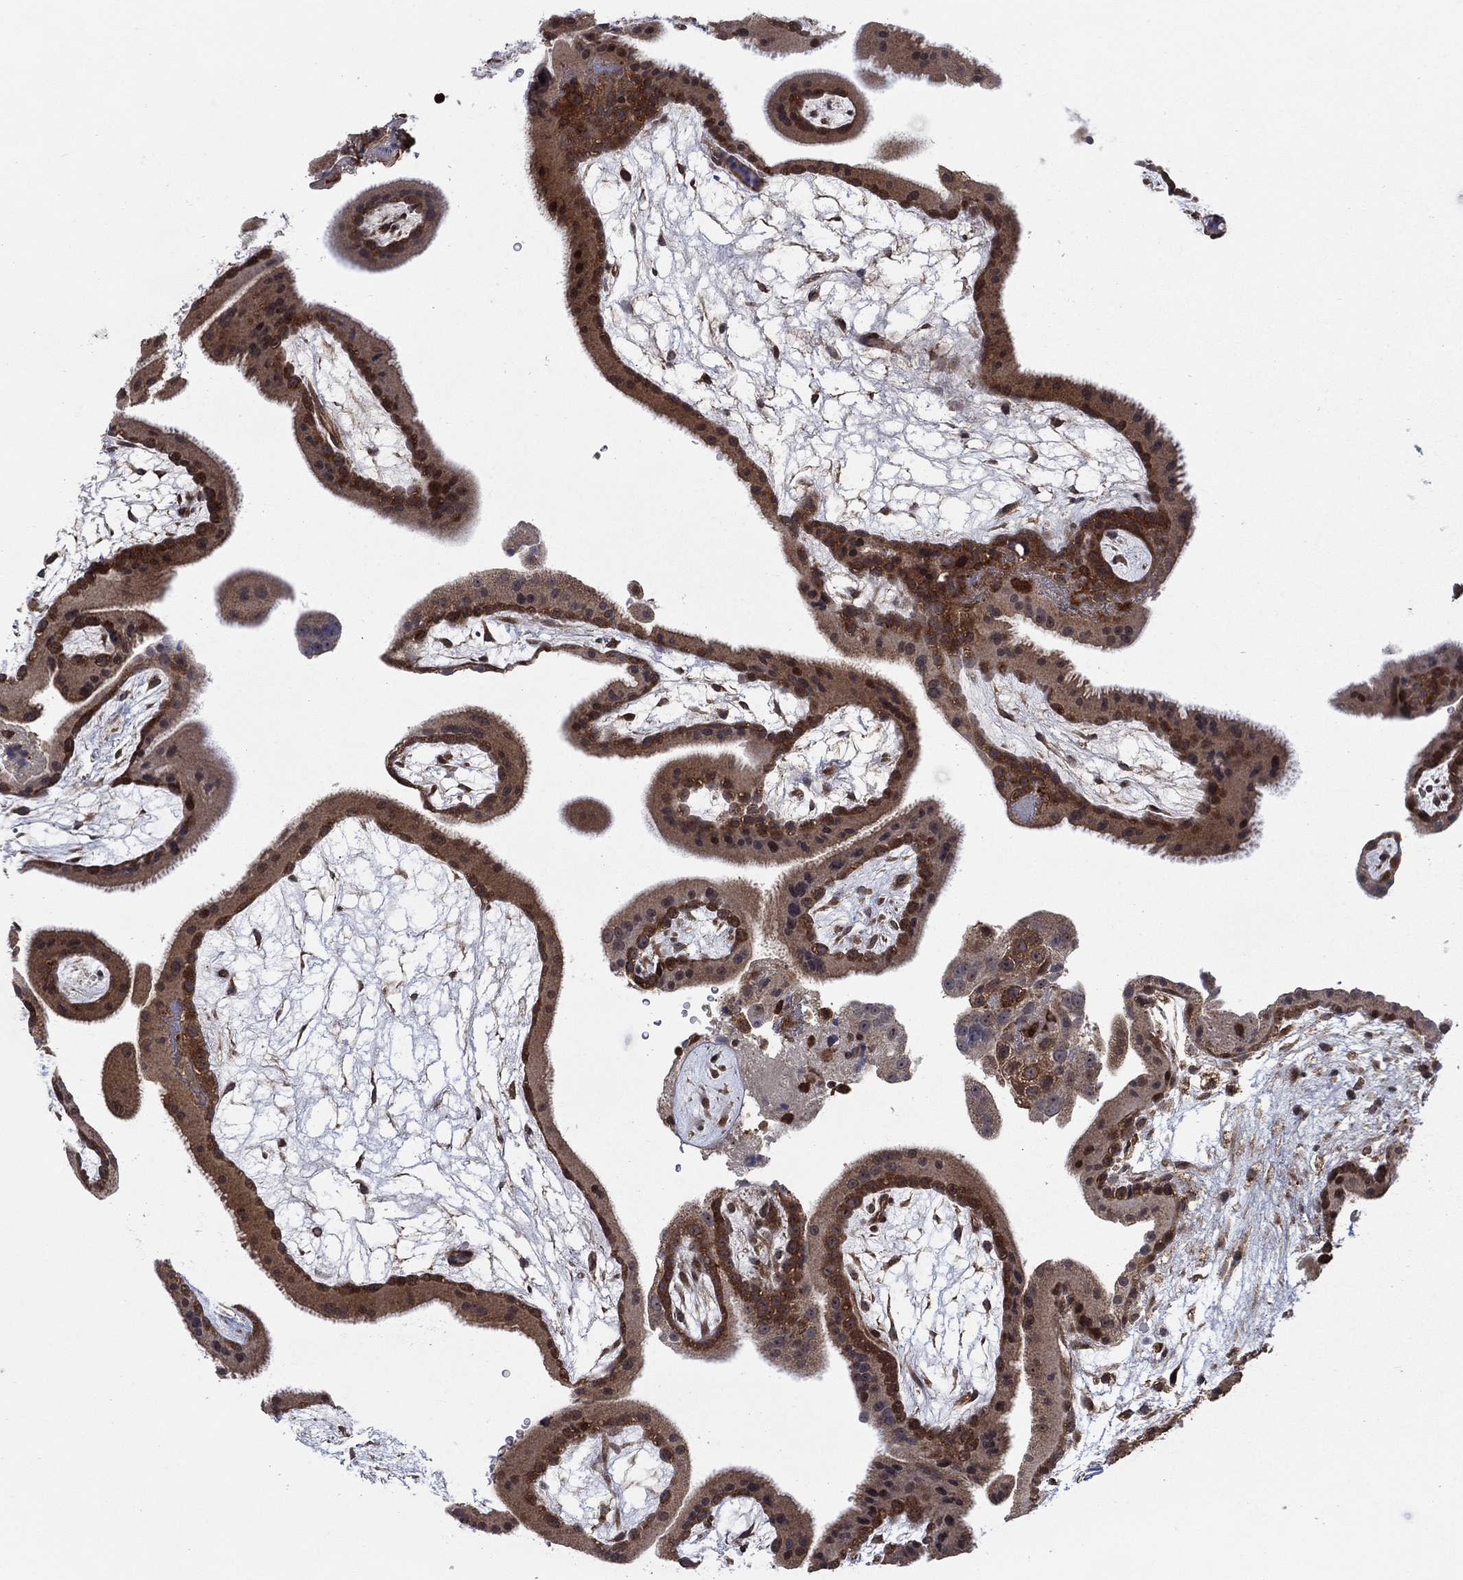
{"staining": {"intensity": "weak", "quantity": "25%-75%", "location": "cytoplasmic/membranous"}, "tissue": "placenta", "cell_type": "Decidual cells", "image_type": "normal", "snomed": [{"axis": "morphology", "description": "Normal tissue, NOS"}, {"axis": "topography", "description": "Placenta"}], "caption": "Weak cytoplasmic/membranous expression for a protein is identified in approximately 25%-75% of decidual cells of normal placenta using immunohistochemistry (IHC).", "gene": "IFI35", "patient": {"sex": "female", "age": 19}}